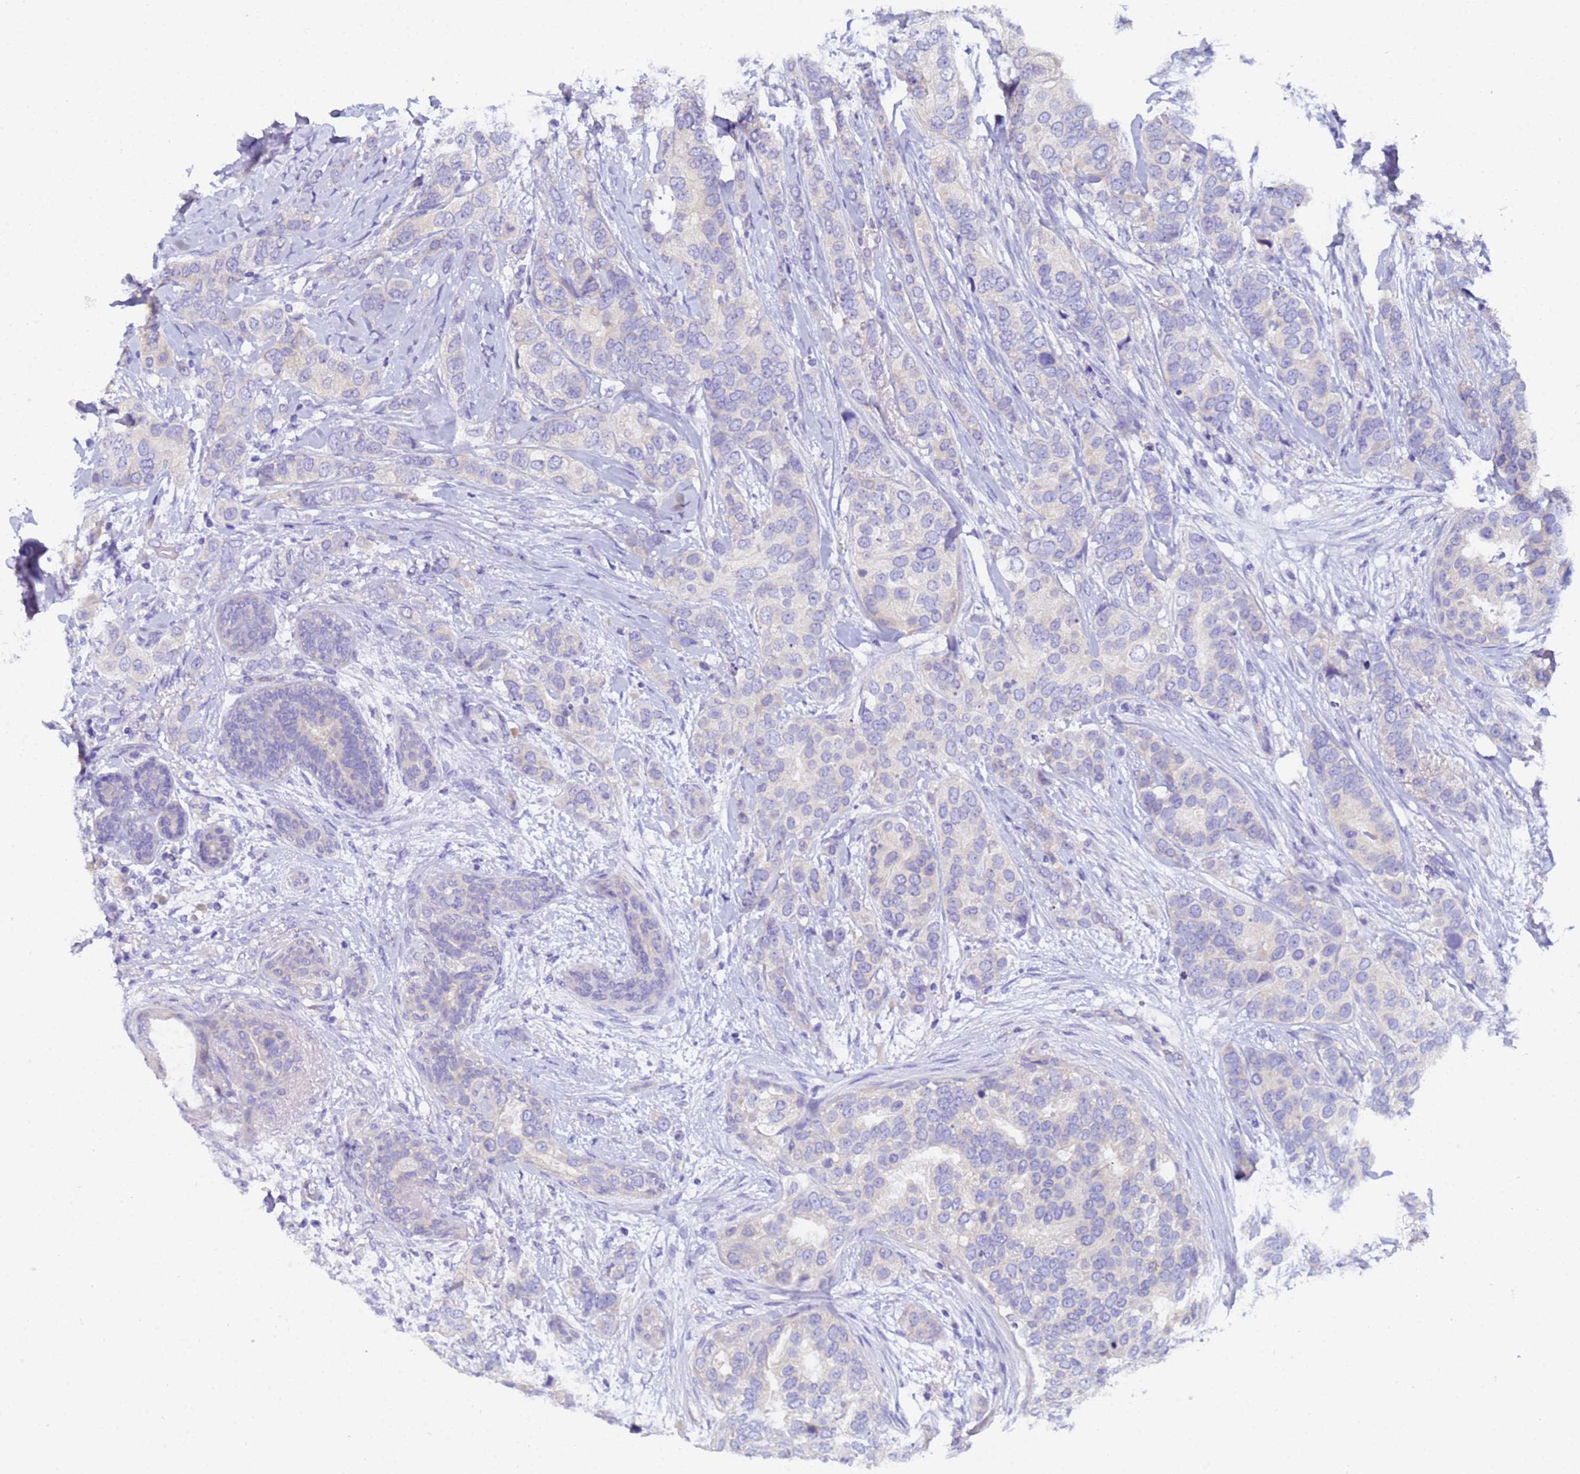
{"staining": {"intensity": "negative", "quantity": "none", "location": "none"}, "tissue": "breast cancer", "cell_type": "Tumor cells", "image_type": "cancer", "snomed": [{"axis": "morphology", "description": "Lobular carcinoma"}, {"axis": "topography", "description": "Breast"}], "caption": "A micrograph of breast cancer (lobular carcinoma) stained for a protein displays no brown staining in tumor cells.", "gene": "UBE2O", "patient": {"sex": "female", "age": 51}}